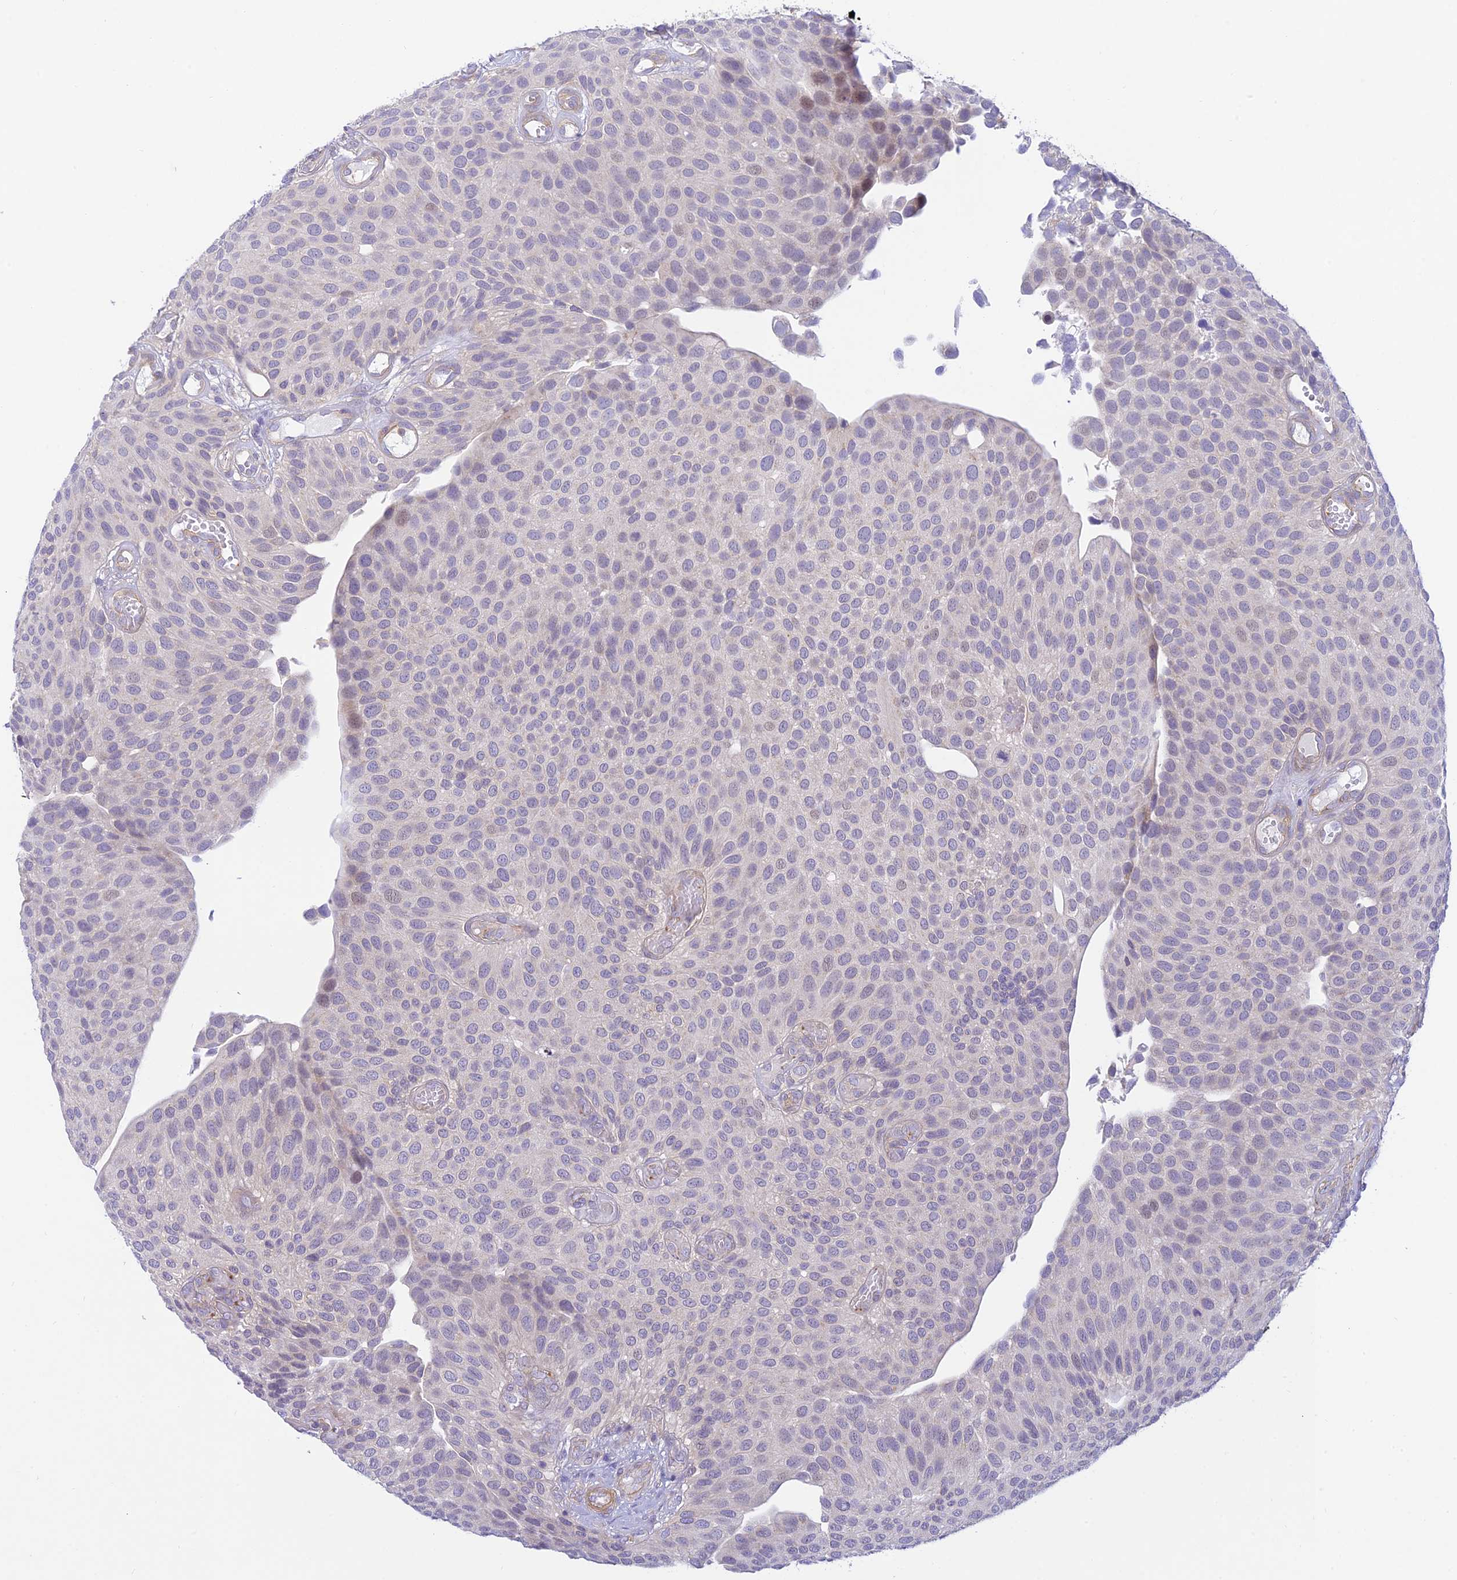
{"staining": {"intensity": "negative", "quantity": "none", "location": "none"}, "tissue": "urothelial cancer", "cell_type": "Tumor cells", "image_type": "cancer", "snomed": [{"axis": "morphology", "description": "Urothelial carcinoma, Low grade"}, {"axis": "topography", "description": "Urinary bladder"}], "caption": "There is no significant staining in tumor cells of urothelial carcinoma (low-grade).", "gene": "FBXW4", "patient": {"sex": "male", "age": 89}}